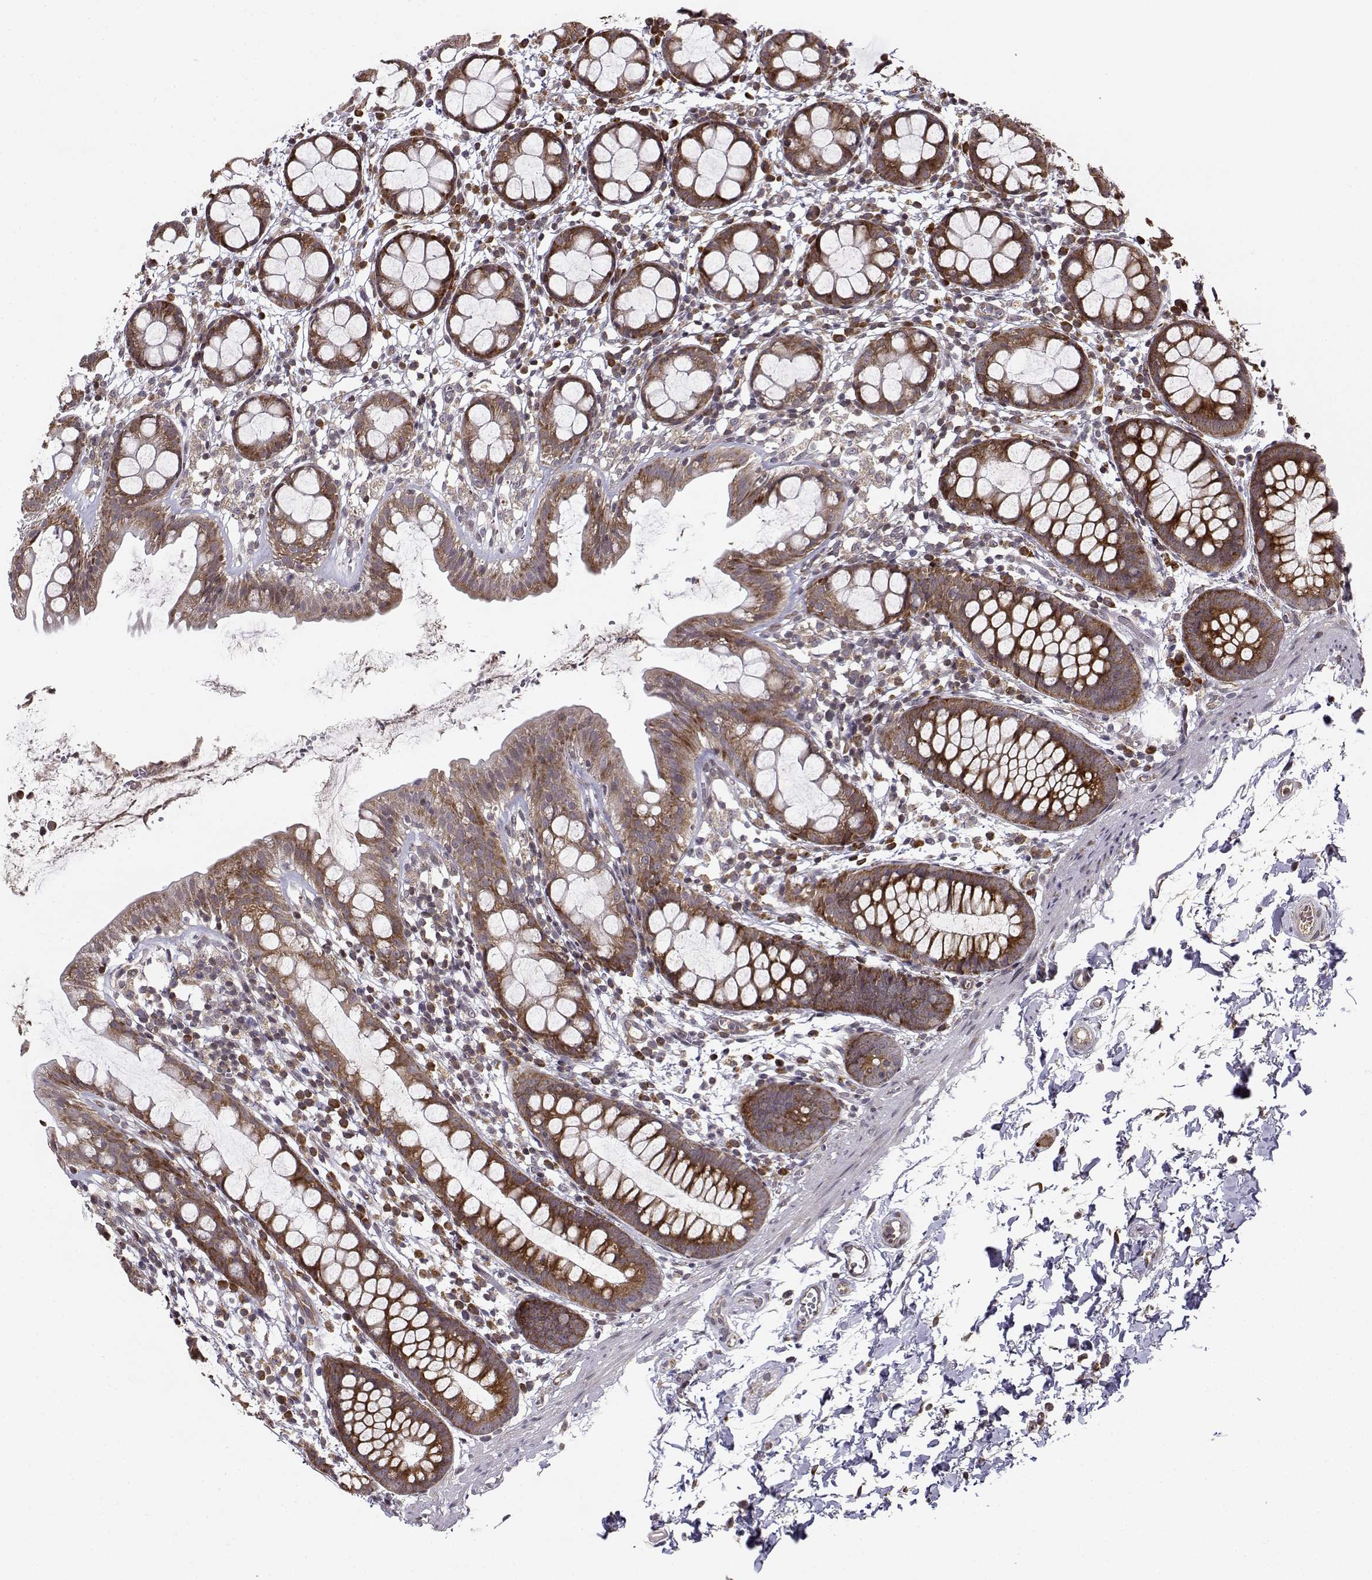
{"staining": {"intensity": "strong", "quantity": ">75%", "location": "cytoplasmic/membranous"}, "tissue": "rectum", "cell_type": "Glandular cells", "image_type": "normal", "snomed": [{"axis": "morphology", "description": "Normal tissue, NOS"}, {"axis": "topography", "description": "Rectum"}], "caption": "Glandular cells reveal high levels of strong cytoplasmic/membranous positivity in about >75% of cells in normal rectum.", "gene": "RPL31", "patient": {"sex": "male", "age": 57}}